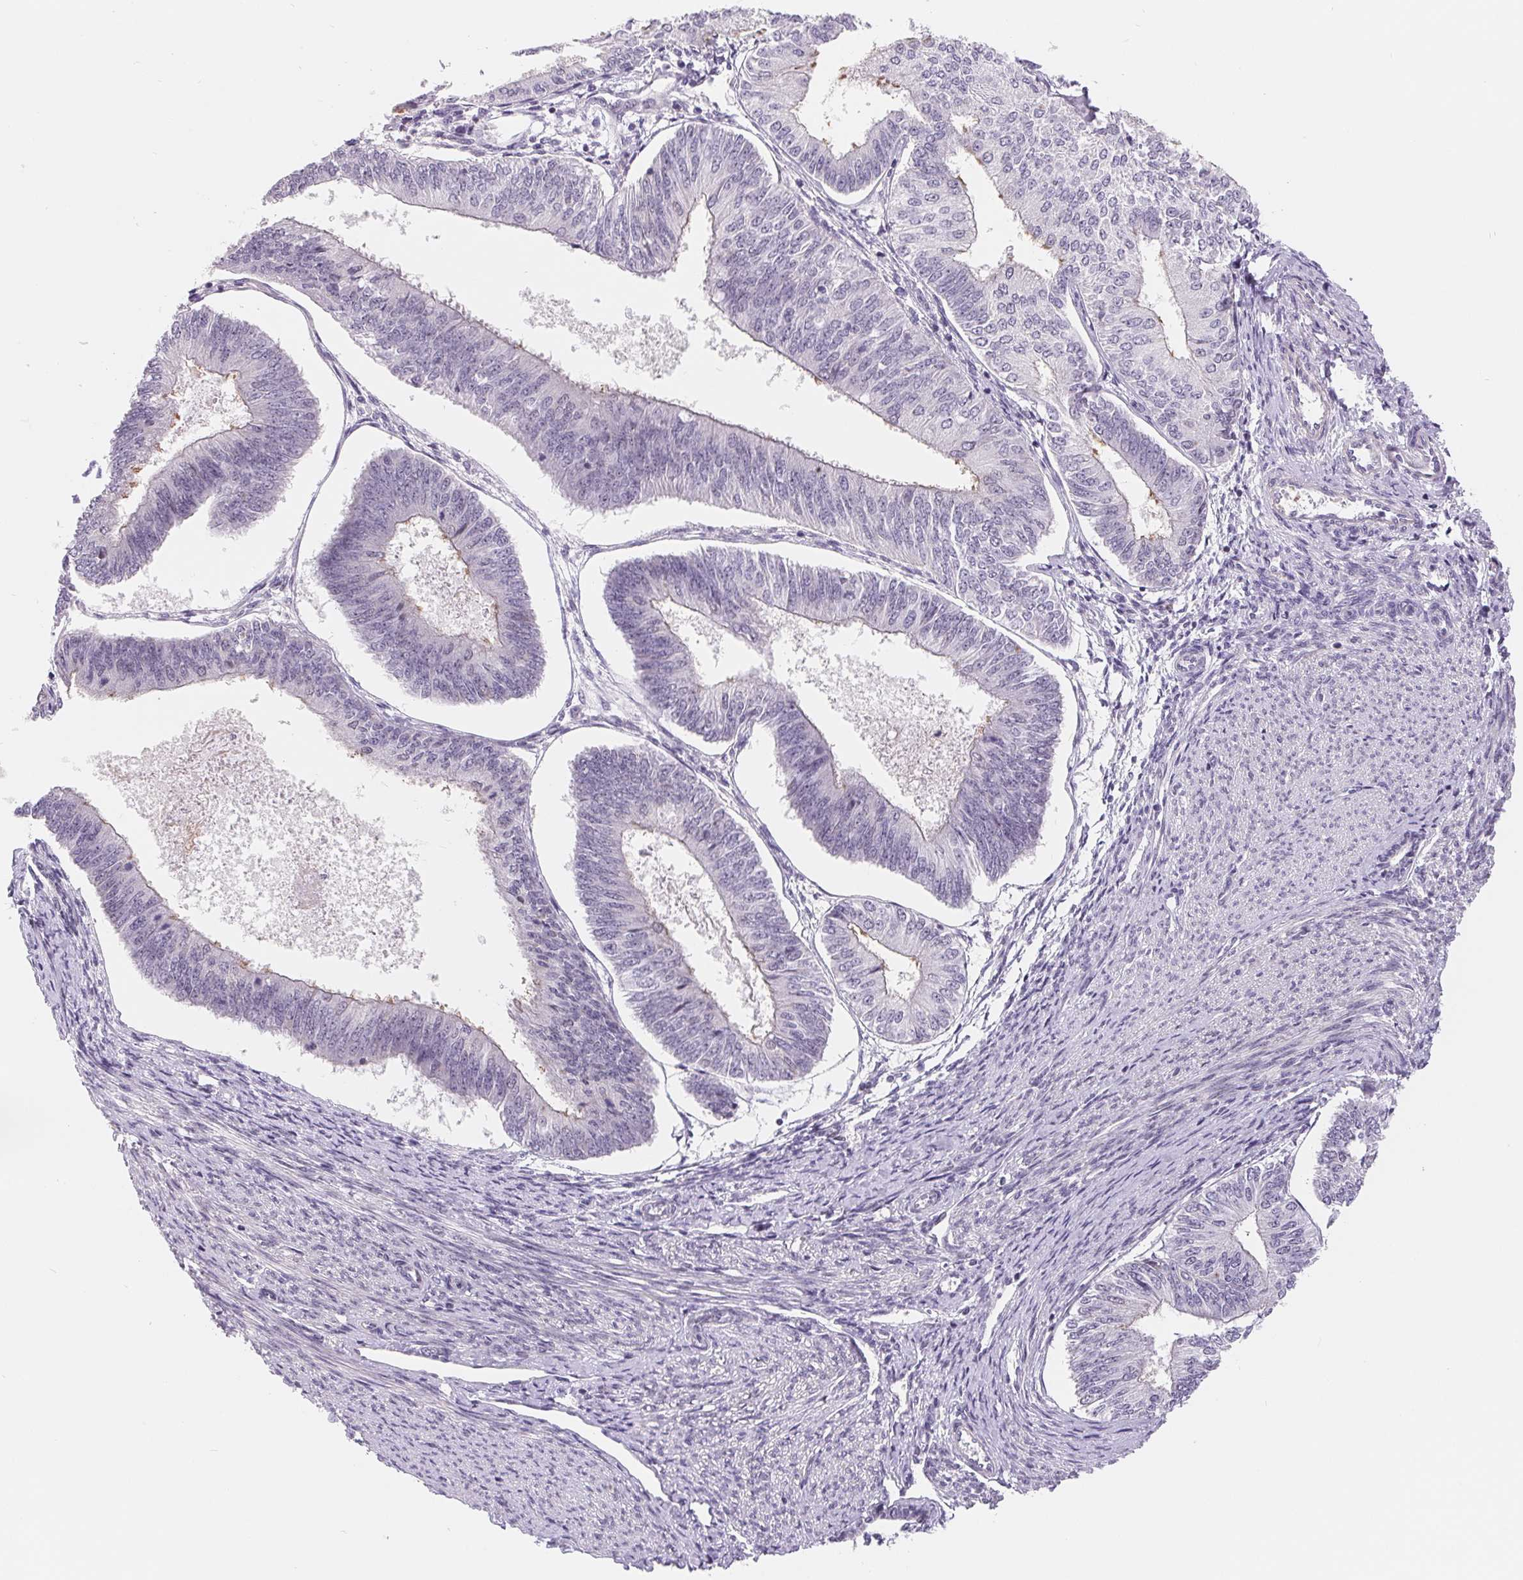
{"staining": {"intensity": "negative", "quantity": "none", "location": "none"}, "tissue": "endometrial cancer", "cell_type": "Tumor cells", "image_type": "cancer", "snomed": [{"axis": "morphology", "description": "Adenocarcinoma, NOS"}, {"axis": "topography", "description": "Endometrium"}], "caption": "An image of human endometrial adenocarcinoma is negative for staining in tumor cells. (Brightfield microscopy of DAB (3,3'-diaminobenzidine) immunohistochemistry at high magnification).", "gene": "LCA5L", "patient": {"sex": "female", "age": 58}}